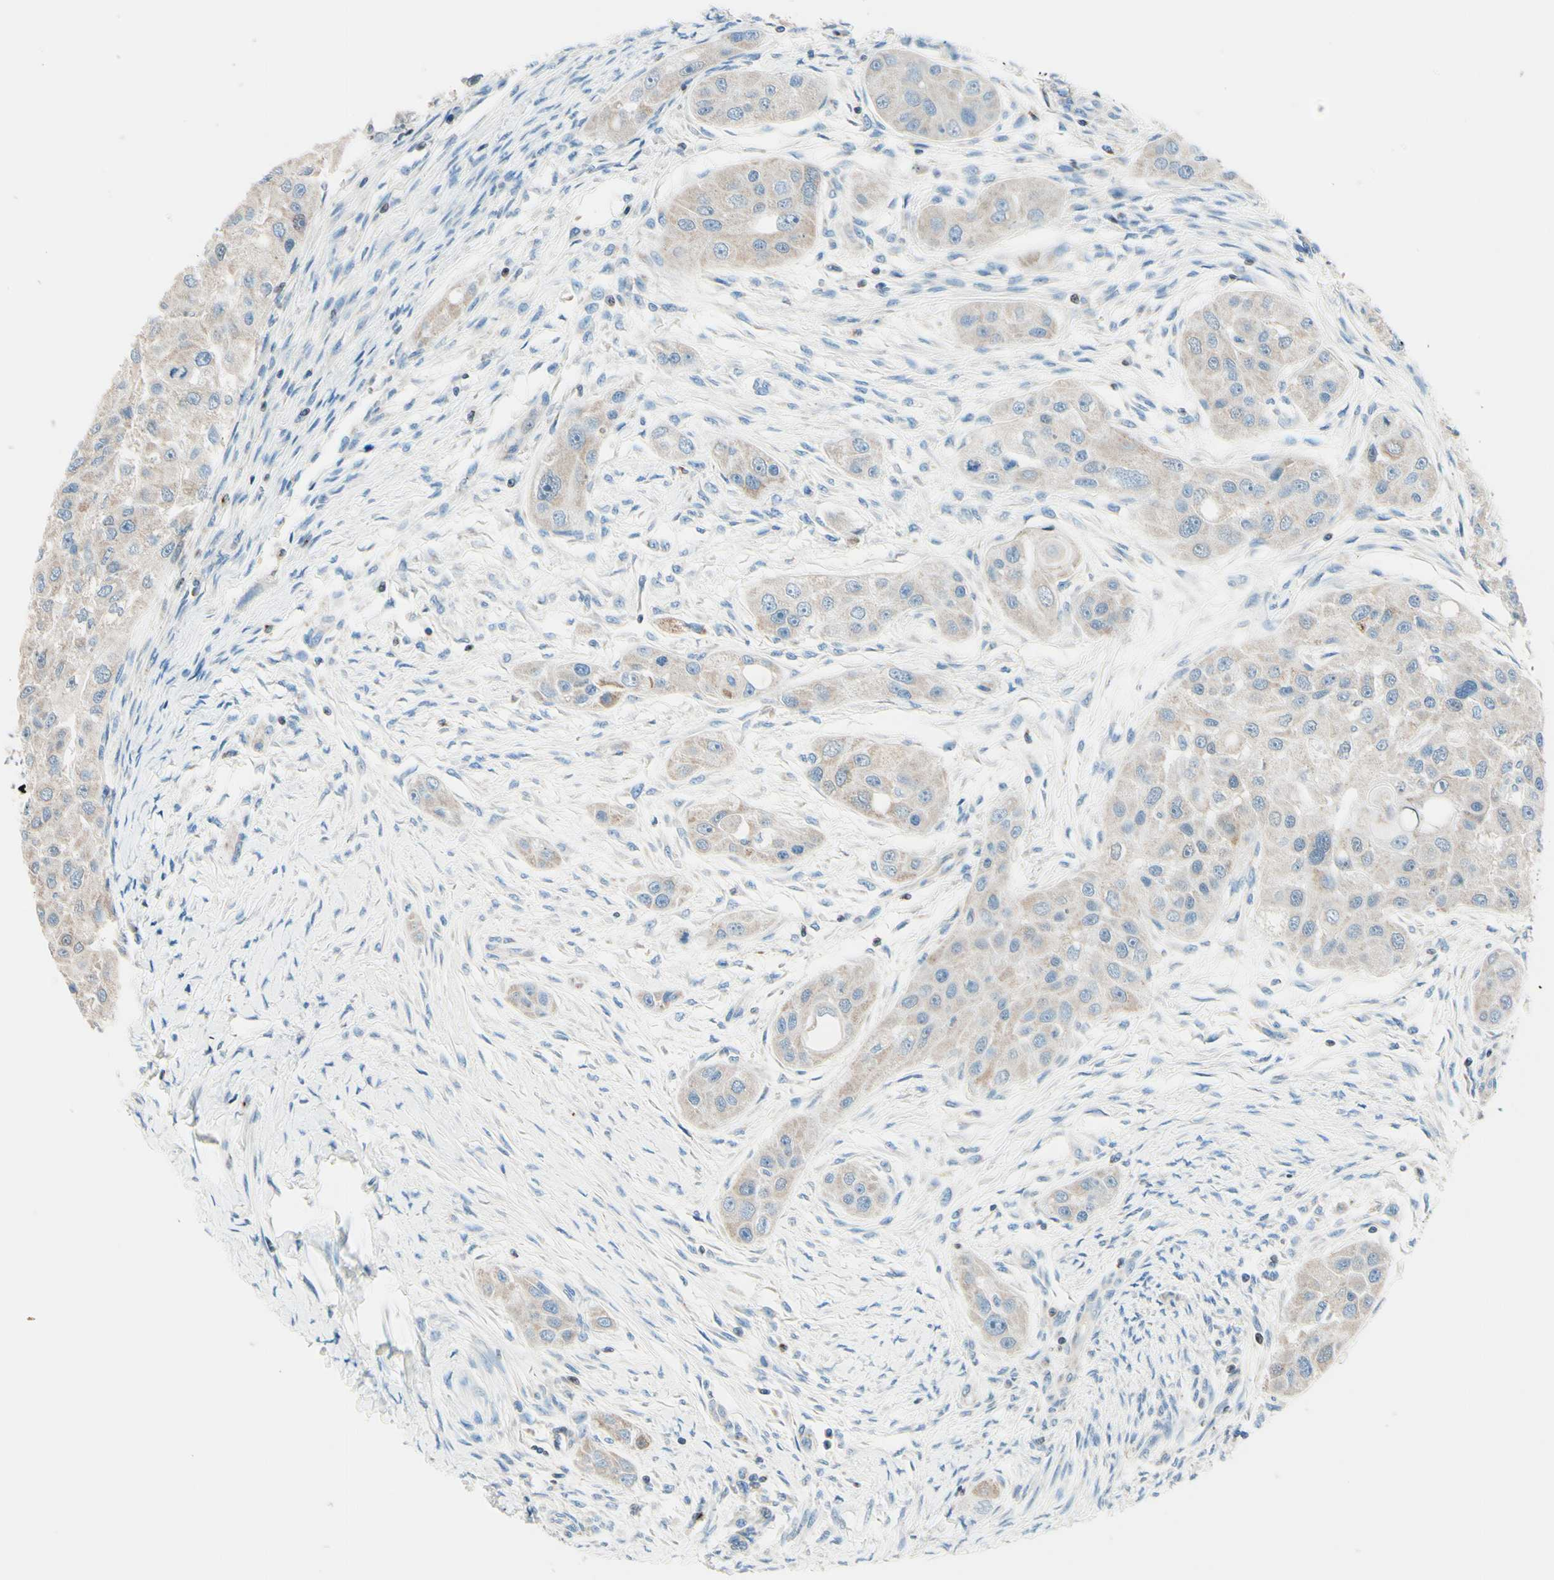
{"staining": {"intensity": "weak", "quantity": ">75%", "location": "cytoplasmic/membranous"}, "tissue": "head and neck cancer", "cell_type": "Tumor cells", "image_type": "cancer", "snomed": [{"axis": "morphology", "description": "Normal tissue, NOS"}, {"axis": "morphology", "description": "Squamous cell carcinoma, NOS"}, {"axis": "topography", "description": "Skeletal muscle"}, {"axis": "topography", "description": "Head-Neck"}], "caption": "A high-resolution micrograph shows immunohistochemistry staining of squamous cell carcinoma (head and neck), which displays weak cytoplasmic/membranous expression in about >75% of tumor cells.", "gene": "CBX7", "patient": {"sex": "male", "age": 51}}